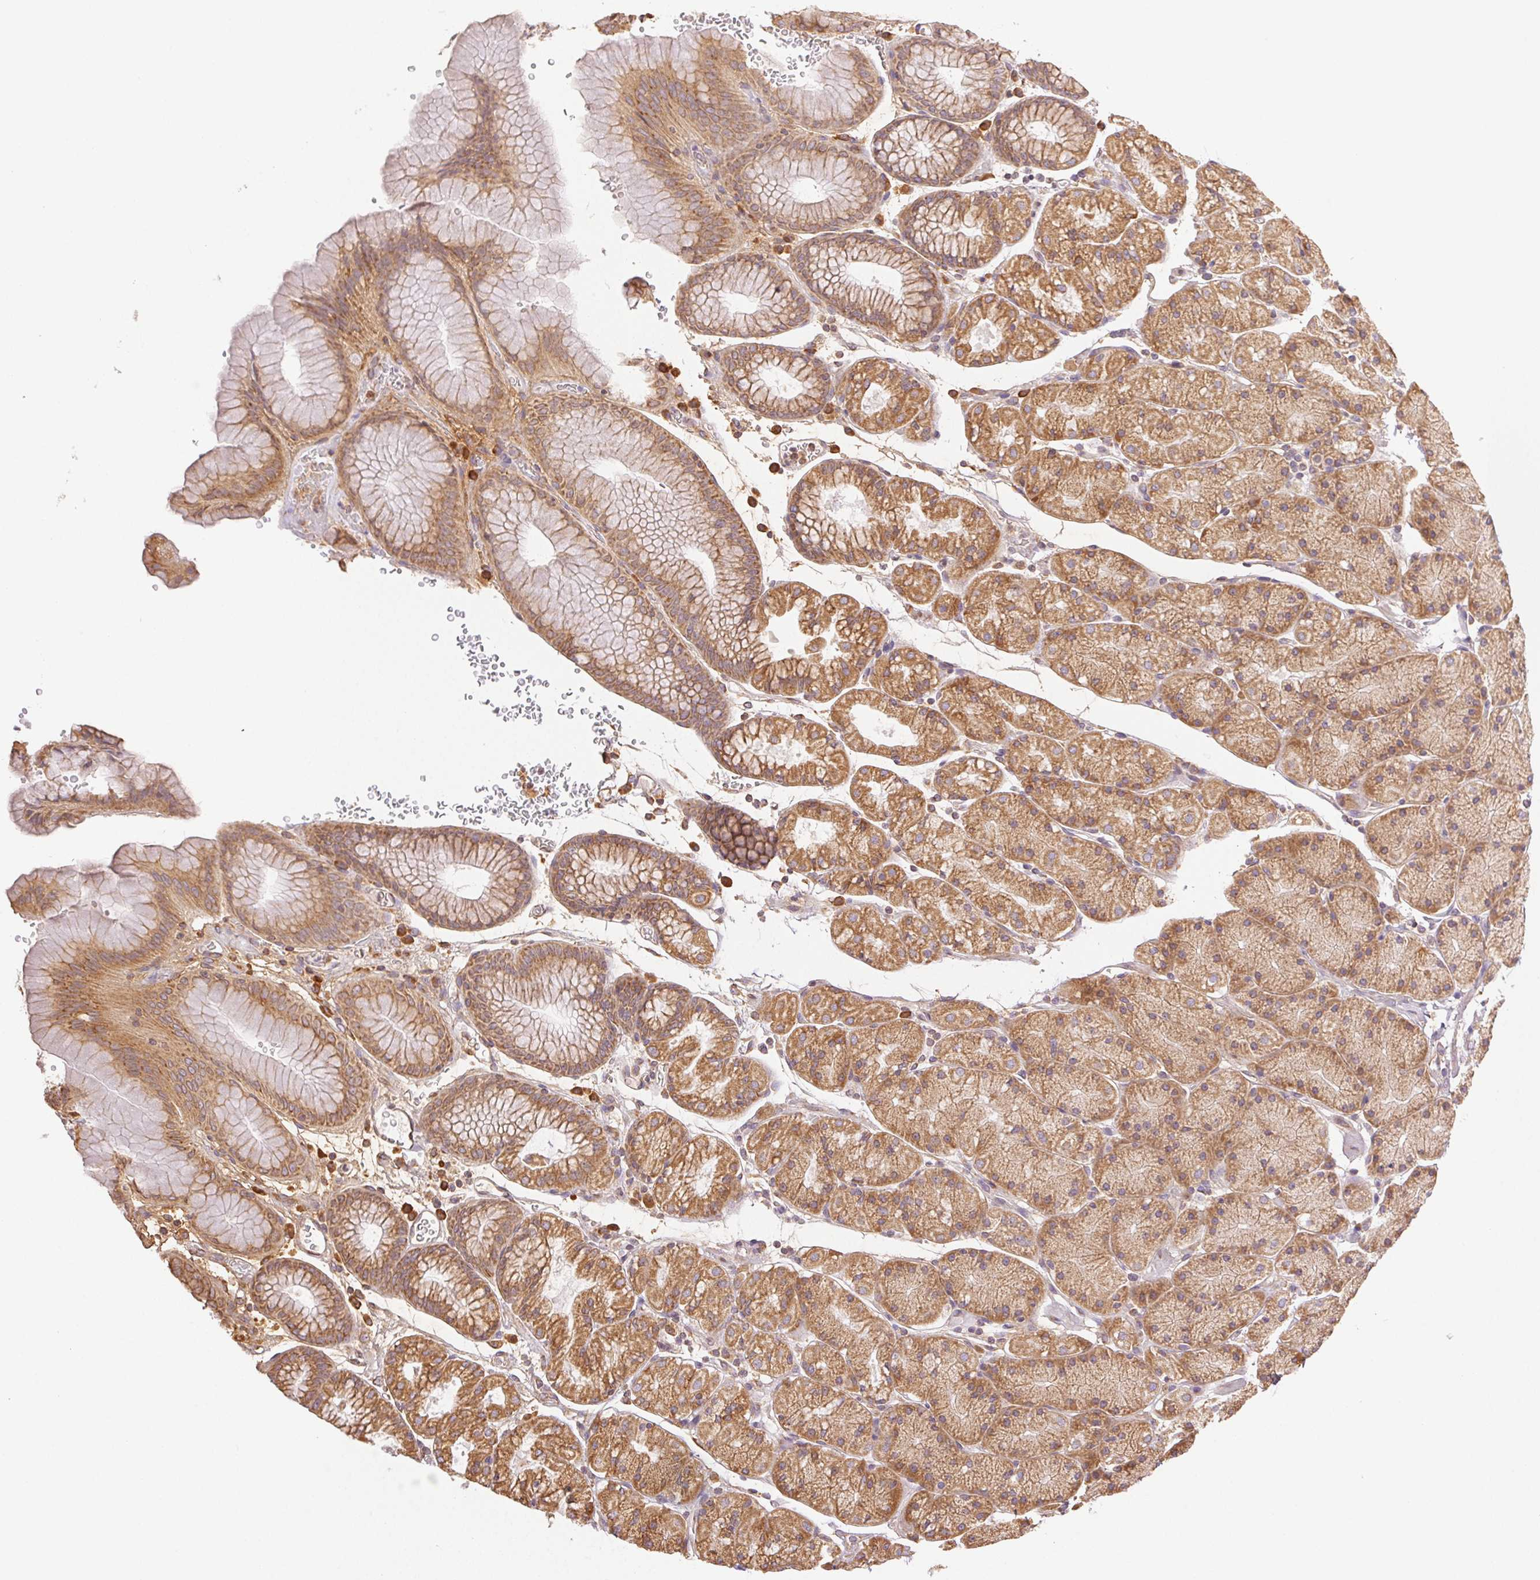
{"staining": {"intensity": "moderate", "quantity": ">75%", "location": "cytoplasmic/membranous"}, "tissue": "stomach", "cell_type": "Glandular cells", "image_type": "normal", "snomed": [{"axis": "morphology", "description": "Normal tissue, NOS"}, {"axis": "topography", "description": "Stomach, upper"}, {"axis": "topography", "description": "Stomach"}], "caption": "Immunohistochemistry (DAB) staining of normal human stomach displays moderate cytoplasmic/membranous protein positivity in about >75% of glandular cells.", "gene": "ENTREP1", "patient": {"sex": "male", "age": 76}}